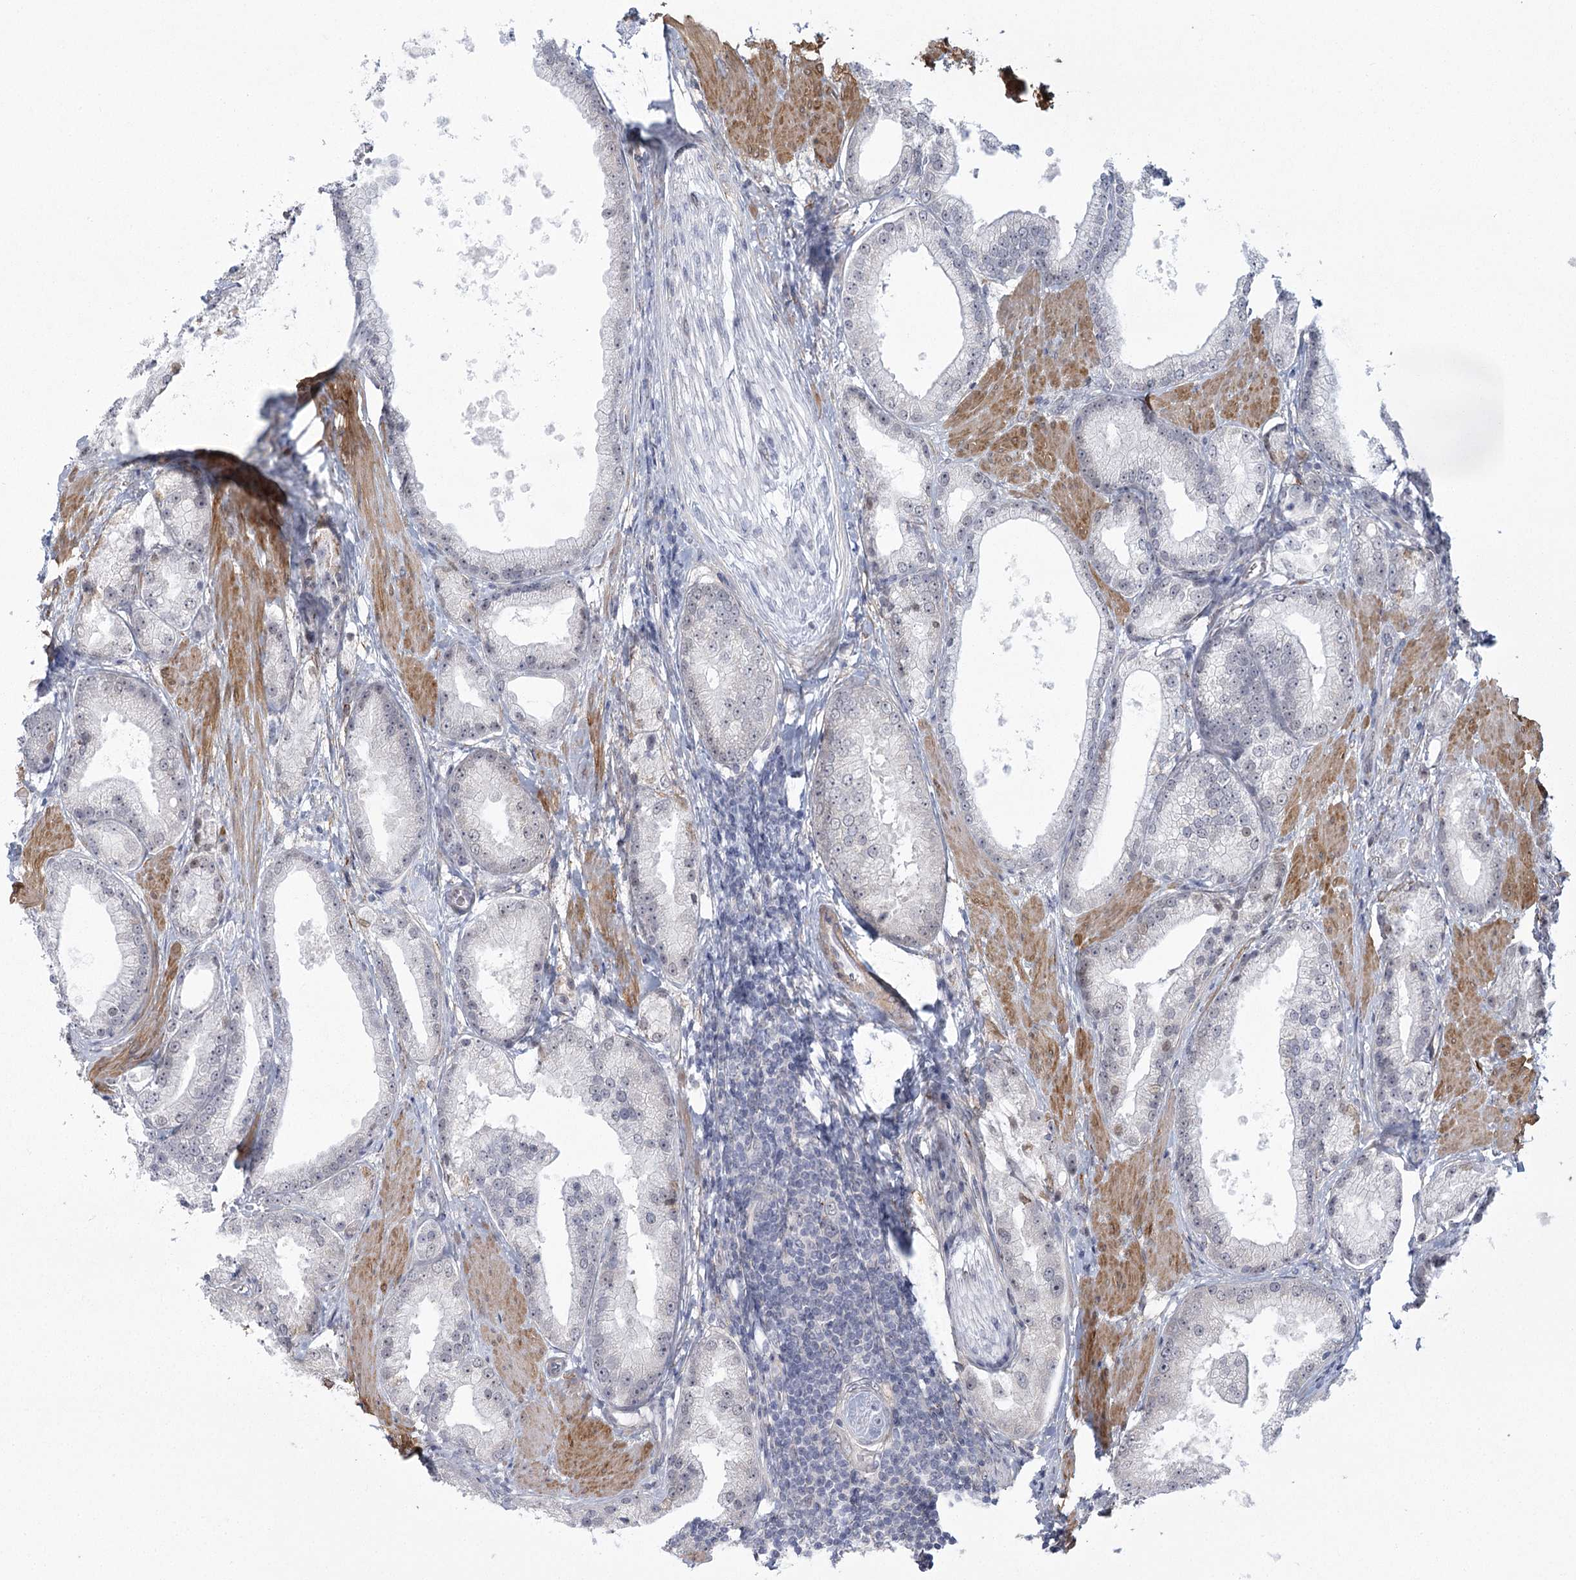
{"staining": {"intensity": "negative", "quantity": "none", "location": "none"}, "tissue": "prostate cancer", "cell_type": "Tumor cells", "image_type": "cancer", "snomed": [{"axis": "morphology", "description": "Adenocarcinoma, Low grade"}, {"axis": "topography", "description": "Prostate"}], "caption": "IHC micrograph of human prostate adenocarcinoma (low-grade) stained for a protein (brown), which shows no expression in tumor cells. (DAB (3,3'-diaminobenzidine) immunohistochemistry, high magnification).", "gene": "MED28", "patient": {"sex": "male", "age": 67}}